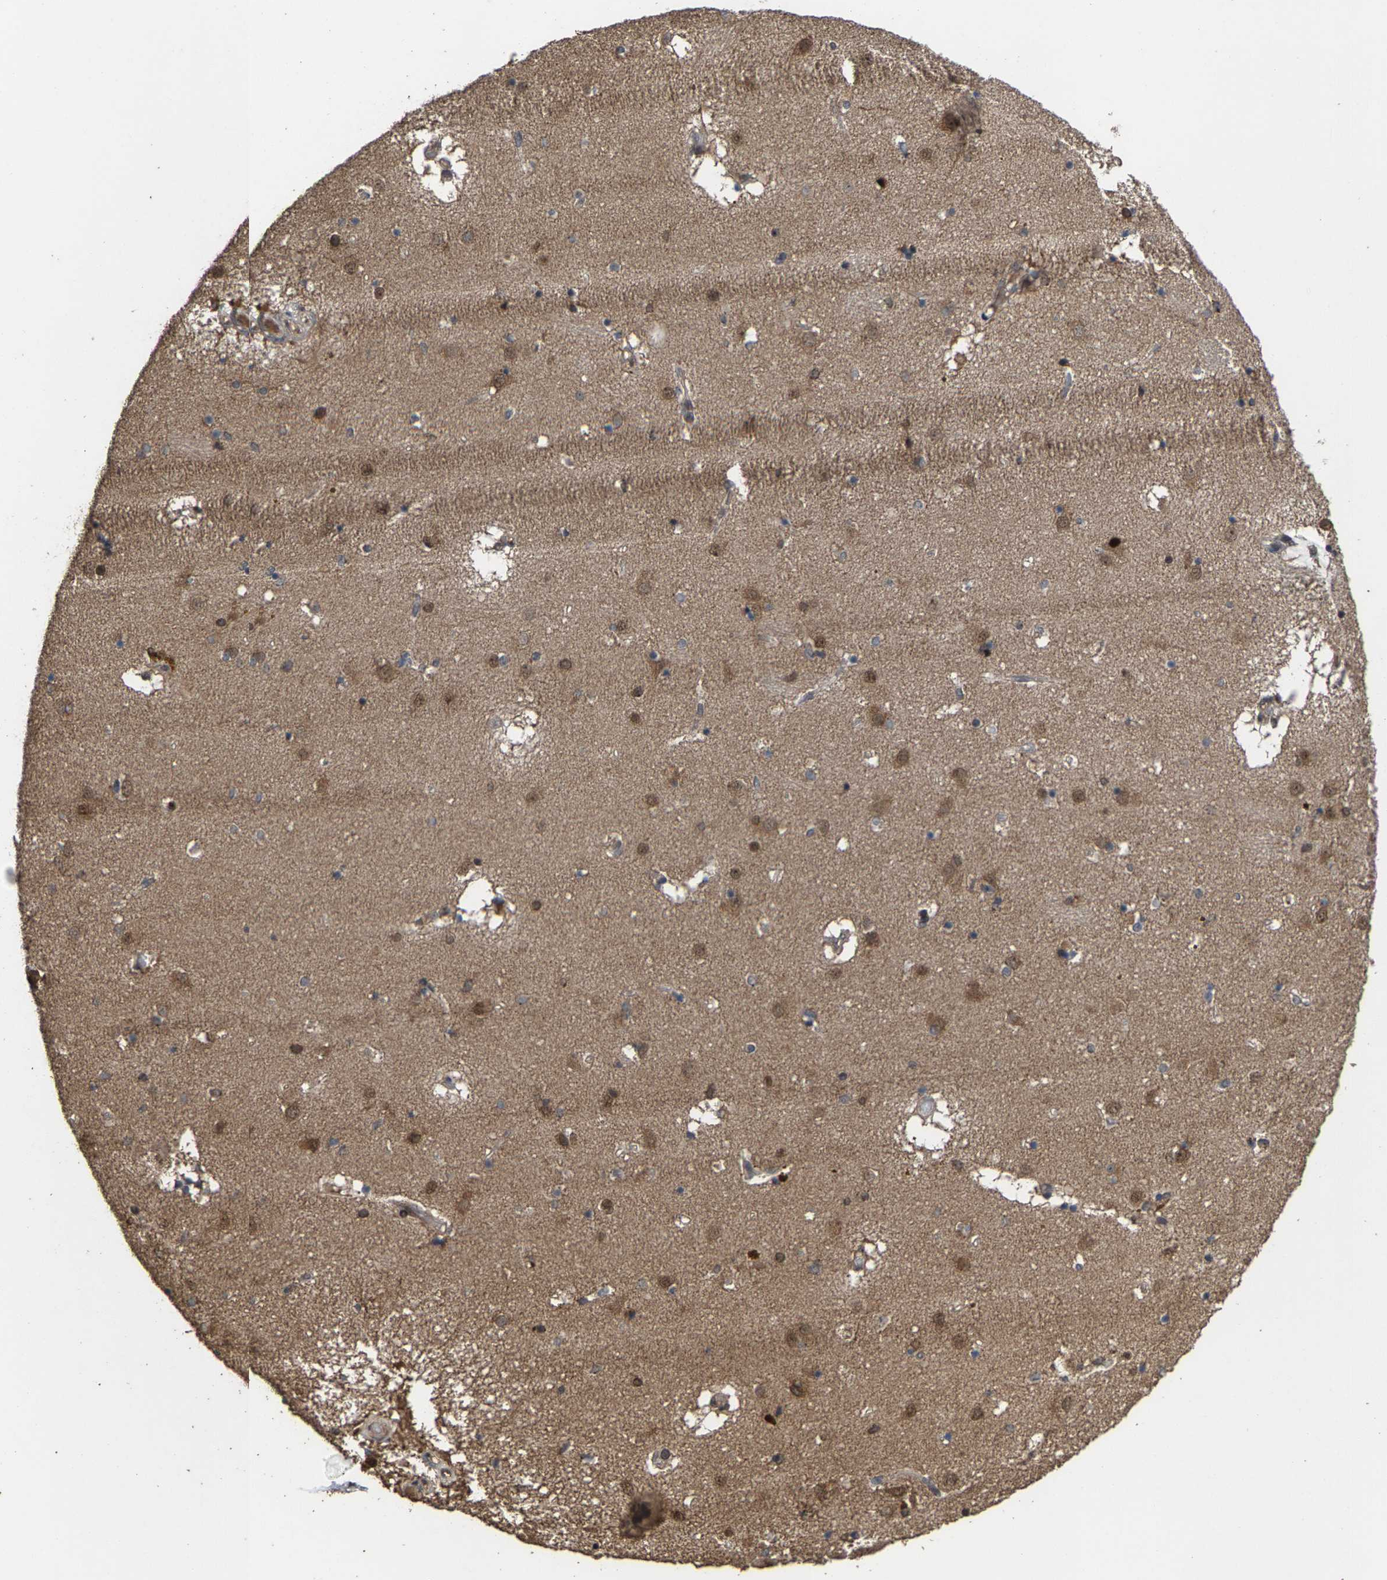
{"staining": {"intensity": "weak", "quantity": "<25%", "location": "cytoplasmic/membranous"}, "tissue": "caudate", "cell_type": "Glial cells", "image_type": "normal", "snomed": [{"axis": "morphology", "description": "Normal tissue, NOS"}, {"axis": "topography", "description": "Lateral ventricle wall"}], "caption": "Human caudate stained for a protein using IHC displays no expression in glial cells.", "gene": "HAUS6", "patient": {"sex": "male", "age": 70}}